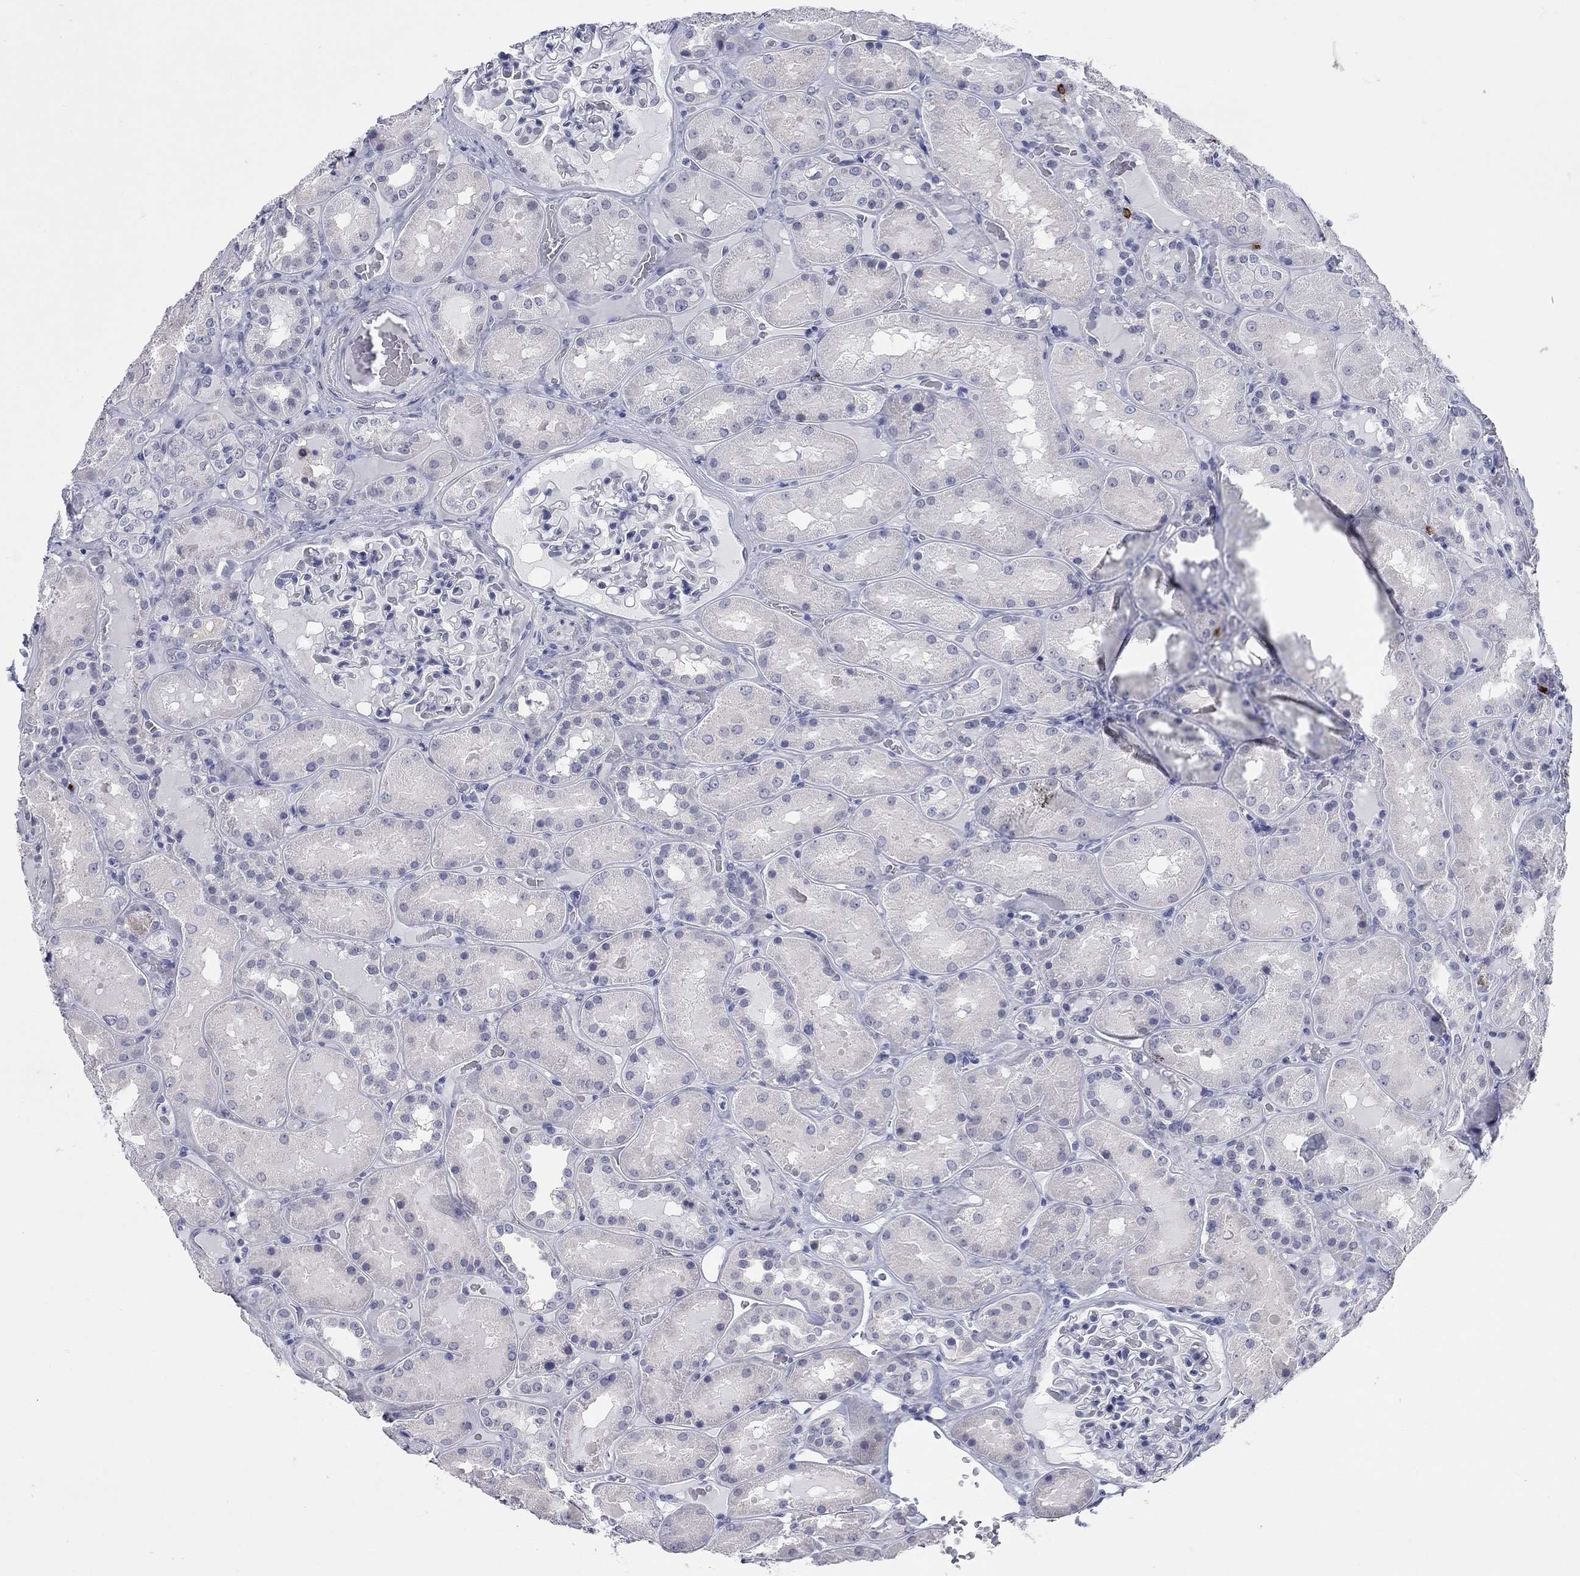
{"staining": {"intensity": "negative", "quantity": "none", "location": "none"}, "tissue": "kidney", "cell_type": "Cells in glomeruli", "image_type": "normal", "snomed": [{"axis": "morphology", "description": "Normal tissue, NOS"}, {"axis": "topography", "description": "Kidney"}], "caption": "There is no significant expression in cells in glomeruli of kidney. (DAB (3,3'-diaminobenzidine) IHC with hematoxylin counter stain).", "gene": "ECEL1", "patient": {"sex": "male", "age": 73}}